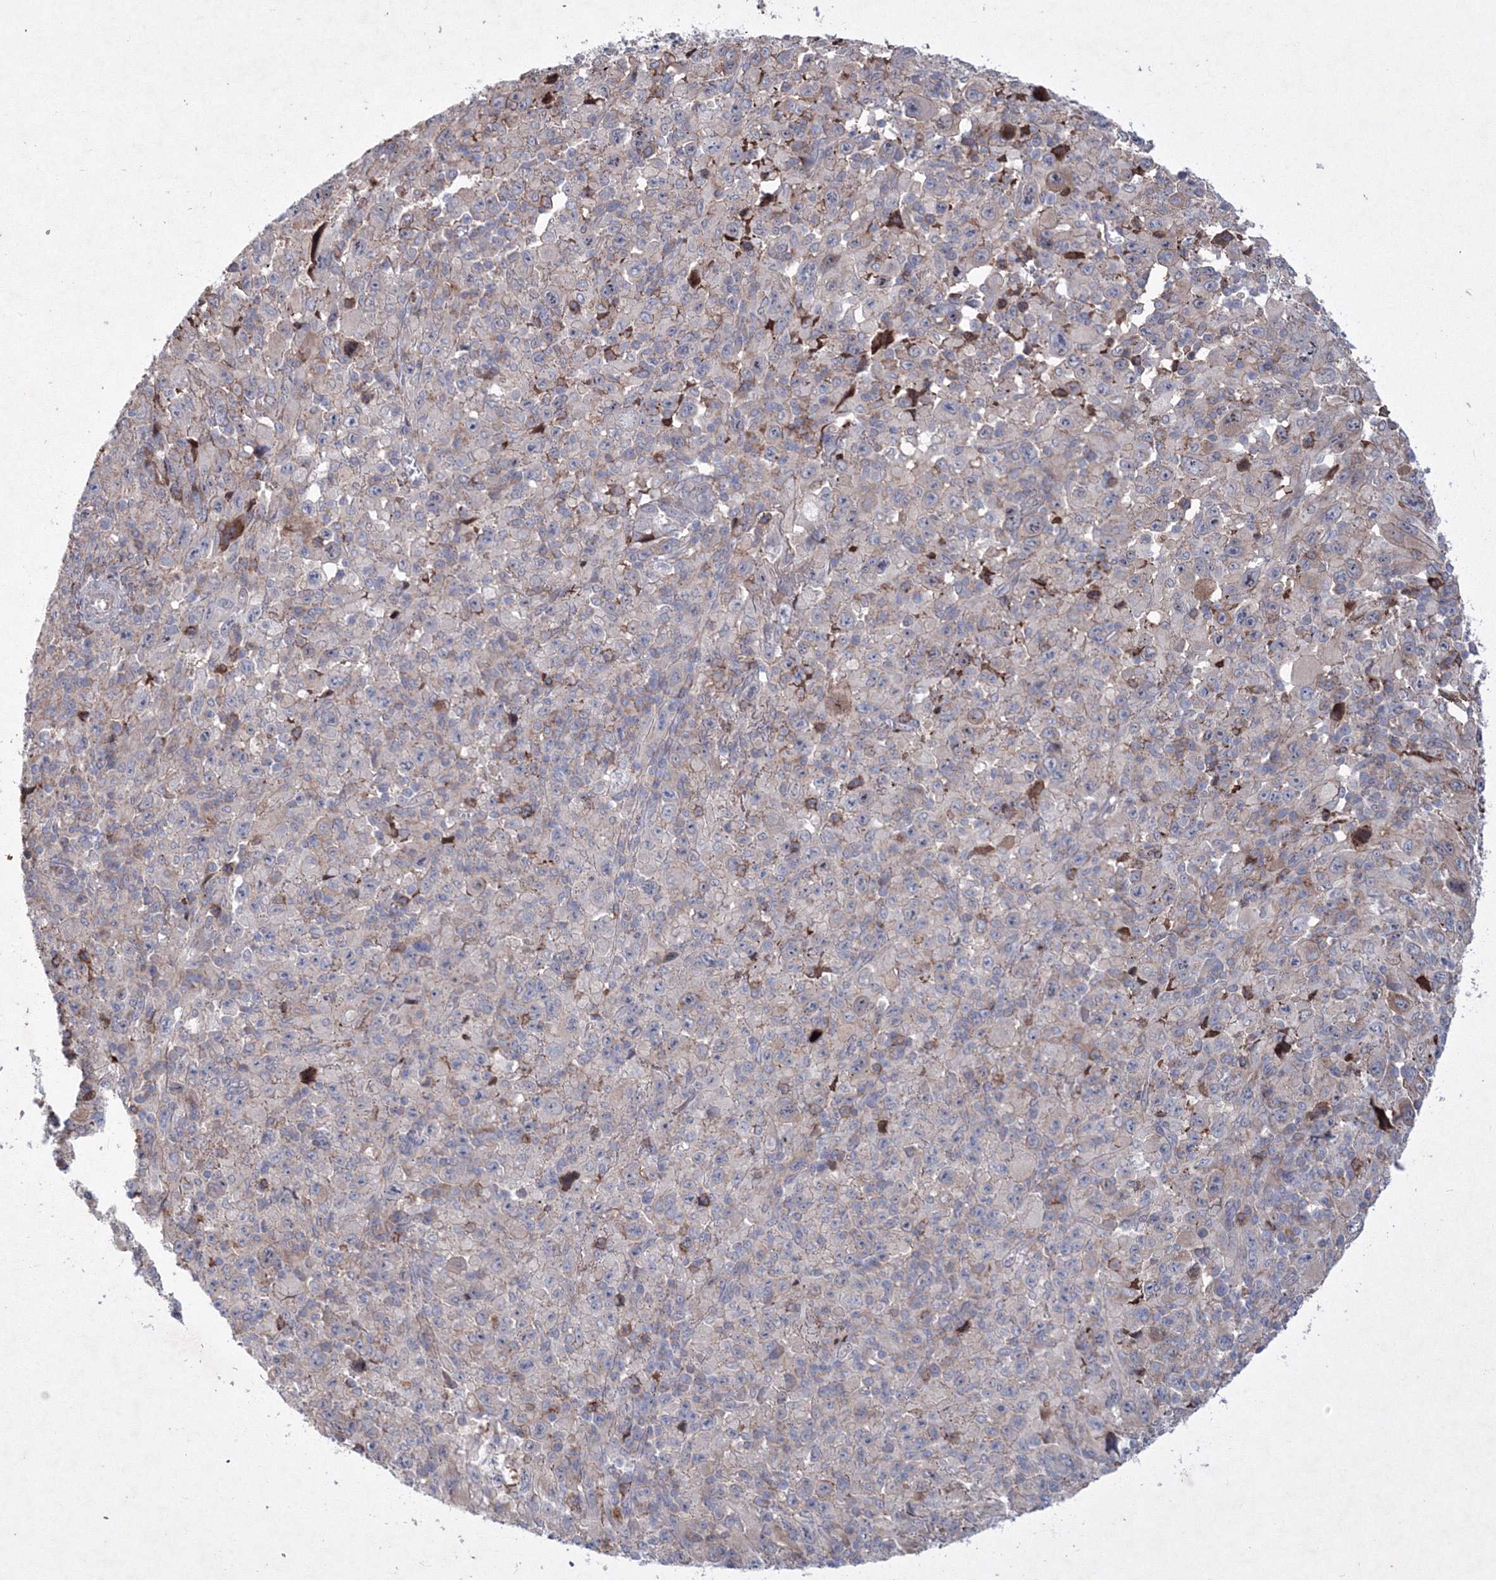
{"staining": {"intensity": "negative", "quantity": "none", "location": "none"}, "tissue": "melanoma", "cell_type": "Tumor cells", "image_type": "cancer", "snomed": [{"axis": "morphology", "description": "Malignant melanoma, Metastatic site"}, {"axis": "topography", "description": "Skin"}], "caption": "The micrograph exhibits no staining of tumor cells in melanoma. The staining is performed using DAB brown chromogen with nuclei counter-stained in using hematoxylin.", "gene": "RNPEPL1", "patient": {"sex": "female", "age": 56}}